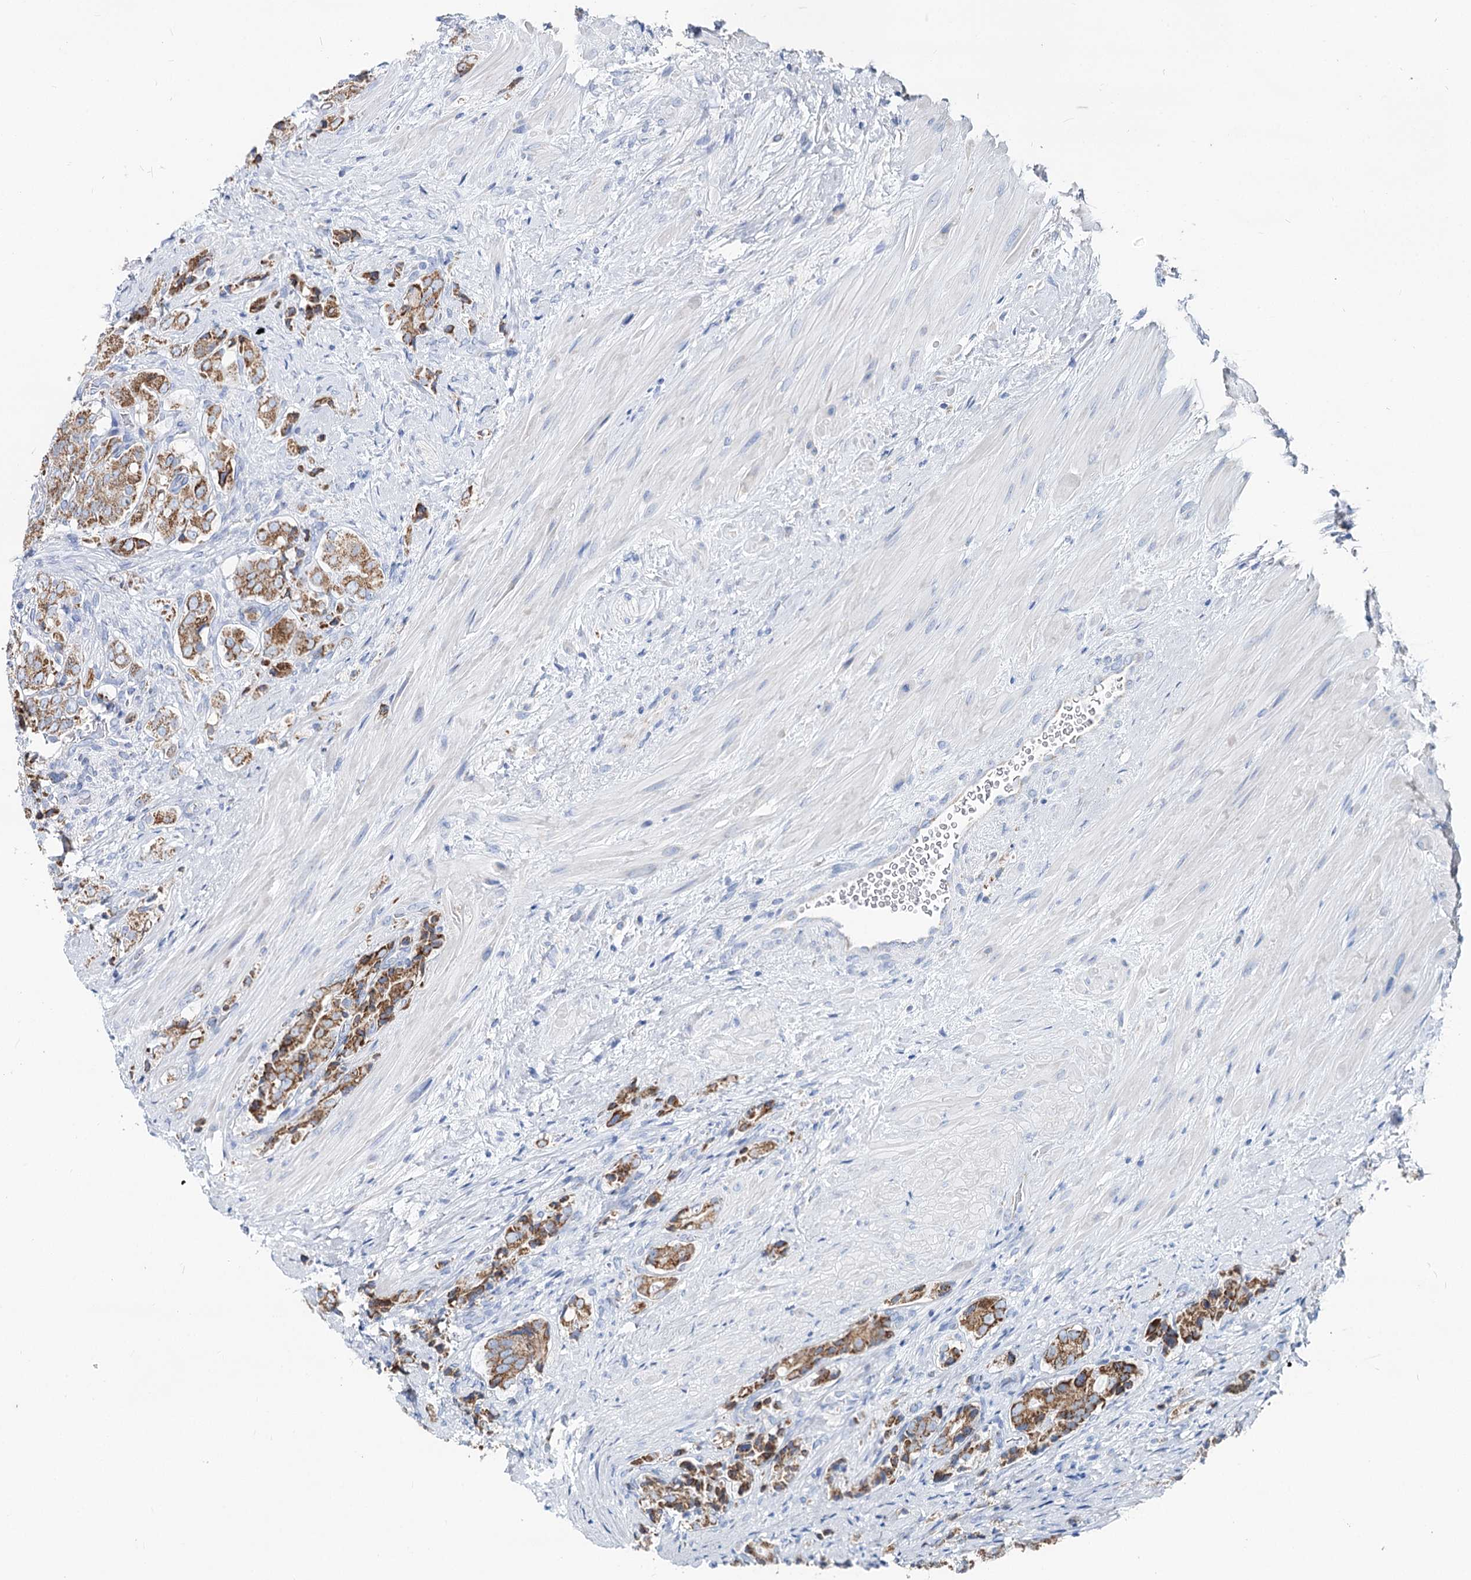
{"staining": {"intensity": "moderate", "quantity": ">75%", "location": "cytoplasmic/membranous"}, "tissue": "prostate cancer", "cell_type": "Tumor cells", "image_type": "cancer", "snomed": [{"axis": "morphology", "description": "Adenocarcinoma, High grade"}, {"axis": "topography", "description": "Prostate"}], "caption": "Prostate cancer (adenocarcinoma (high-grade)) stained with immunohistochemistry (IHC) reveals moderate cytoplasmic/membranous staining in about >75% of tumor cells.", "gene": "MCCC2", "patient": {"sex": "male", "age": 65}}